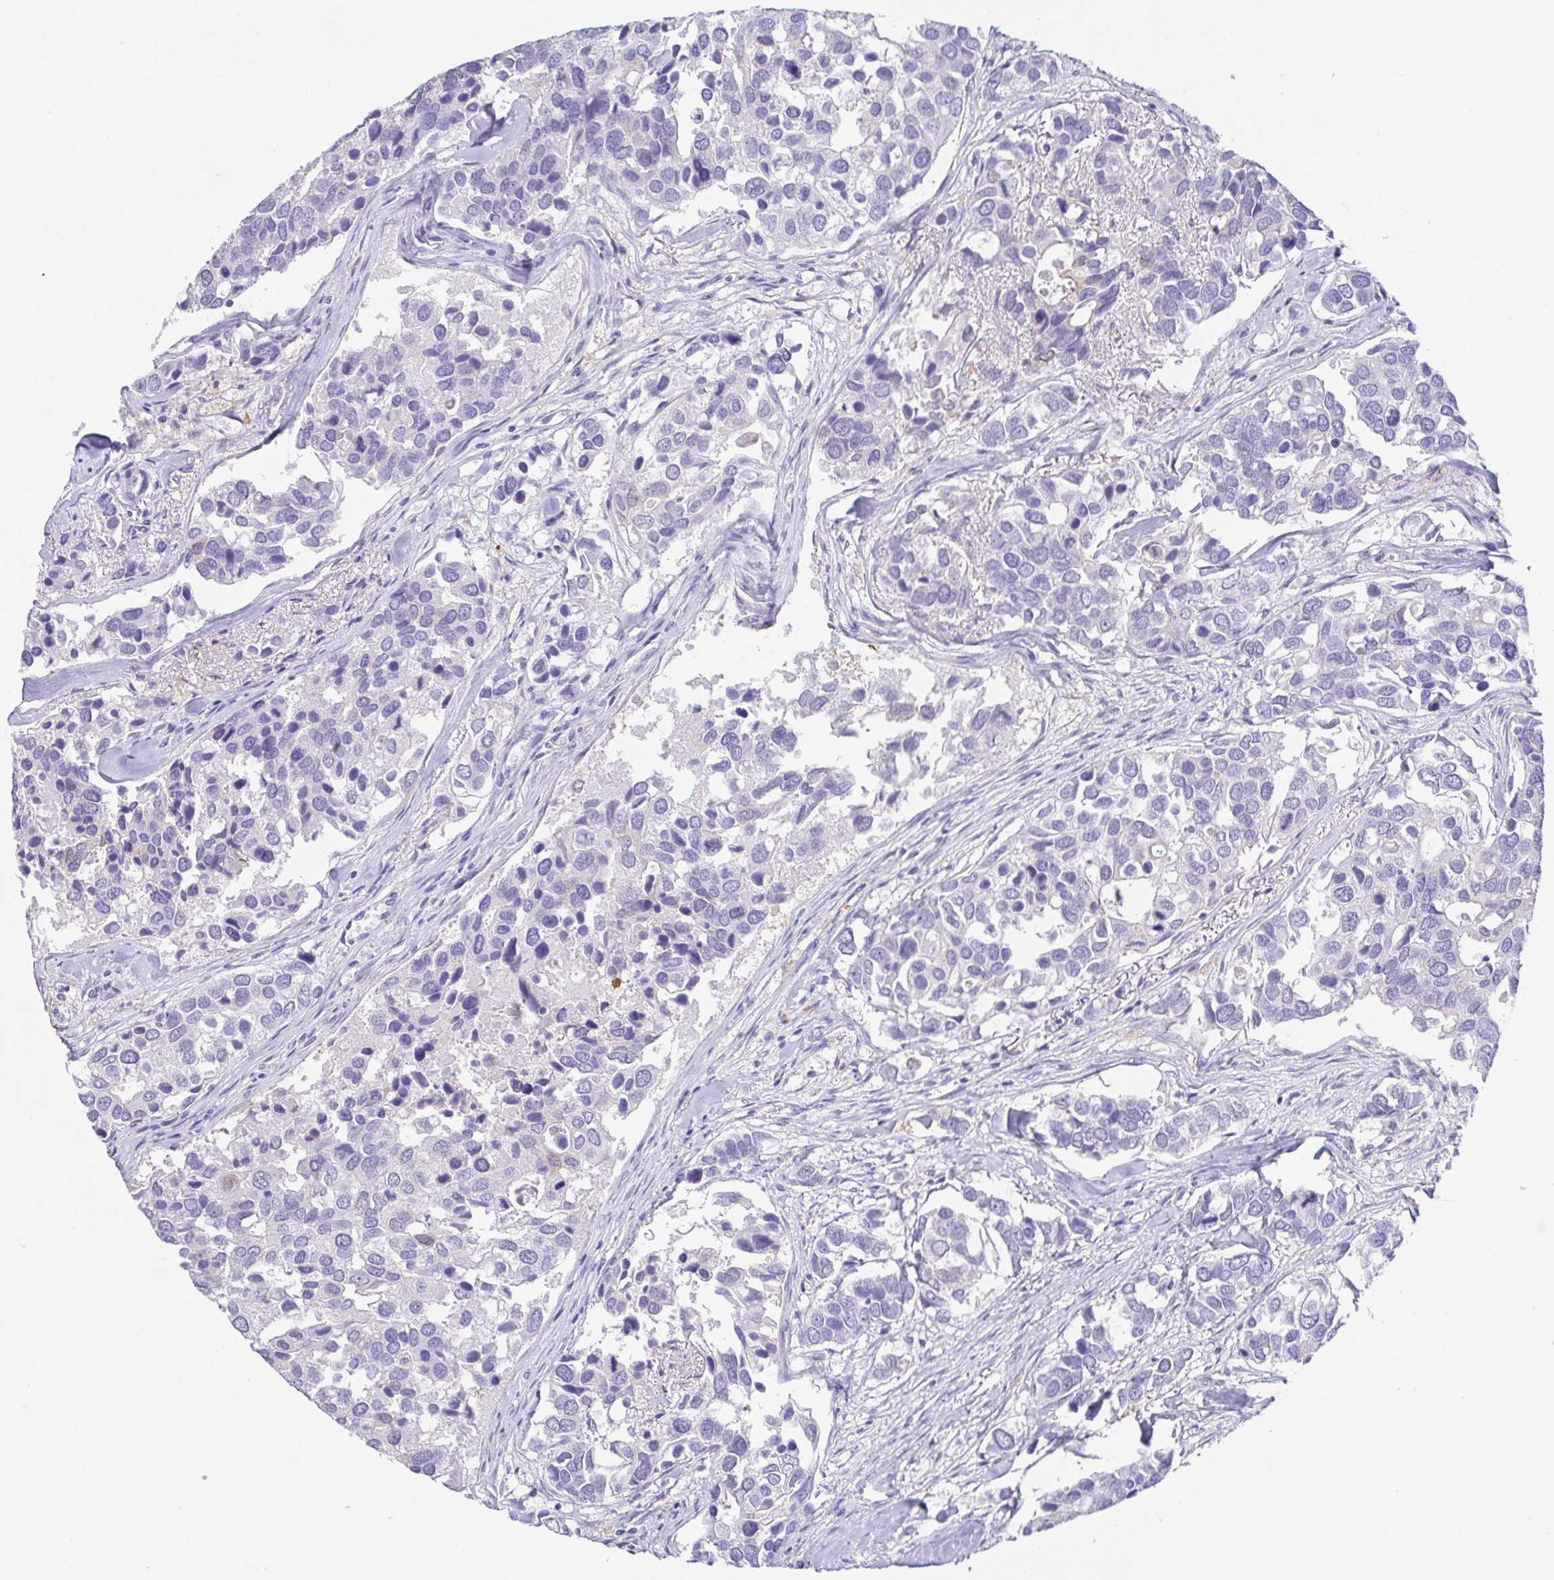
{"staining": {"intensity": "negative", "quantity": "none", "location": "none"}, "tissue": "breast cancer", "cell_type": "Tumor cells", "image_type": "cancer", "snomed": [{"axis": "morphology", "description": "Duct carcinoma"}, {"axis": "topography", "description": "Breast"}], "caption": "IHC photomicrograph of invasive ductal carcinoma (breast) stained for a protein (brown), which reveals no positivity in tumor cells.", "gene": "FABP3", "patient": {"sex": "female", "age": 83}}